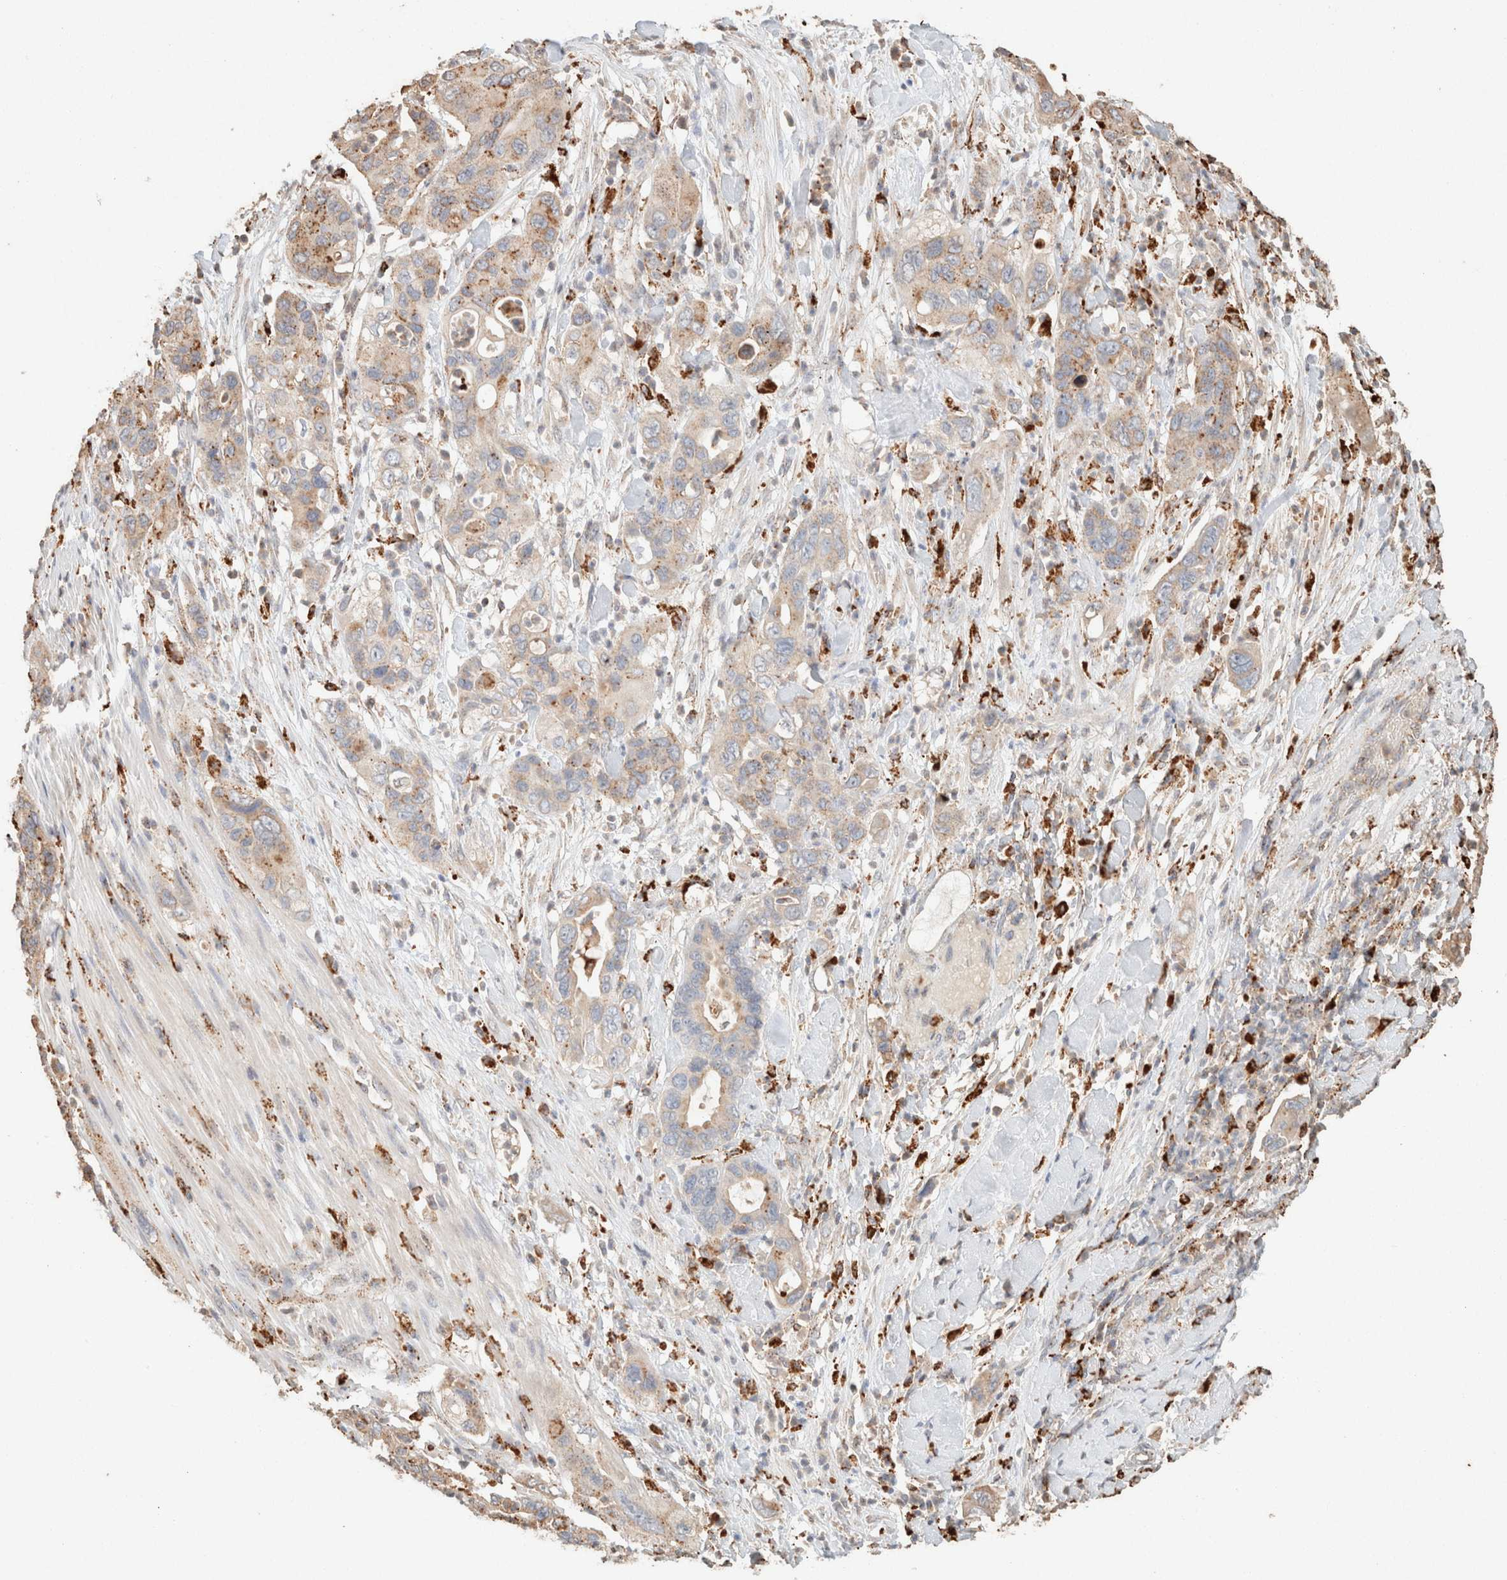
{"staining": {"intensity": "weak", "quantity": ">75%", "location": "cytoplasmic/membranous"}, "tissue": "pancreatic cancer", "cell_type": "Tumor cells", "image_type": "cancer", "snomed": [{"axis": "morphology", "description": "Adenocarcinoma, NOS"}, {"axis": "topography", "description": "Pancreas"}], "caption": "About >75% of tumor cells in pancreatic adenocarcinoma display weak cytoplasmic/membranous protein positivity as visualized by brown immunohistochemical staining.", "gene": "CTSC", "patient": {"sex": "female", "age": 71}}